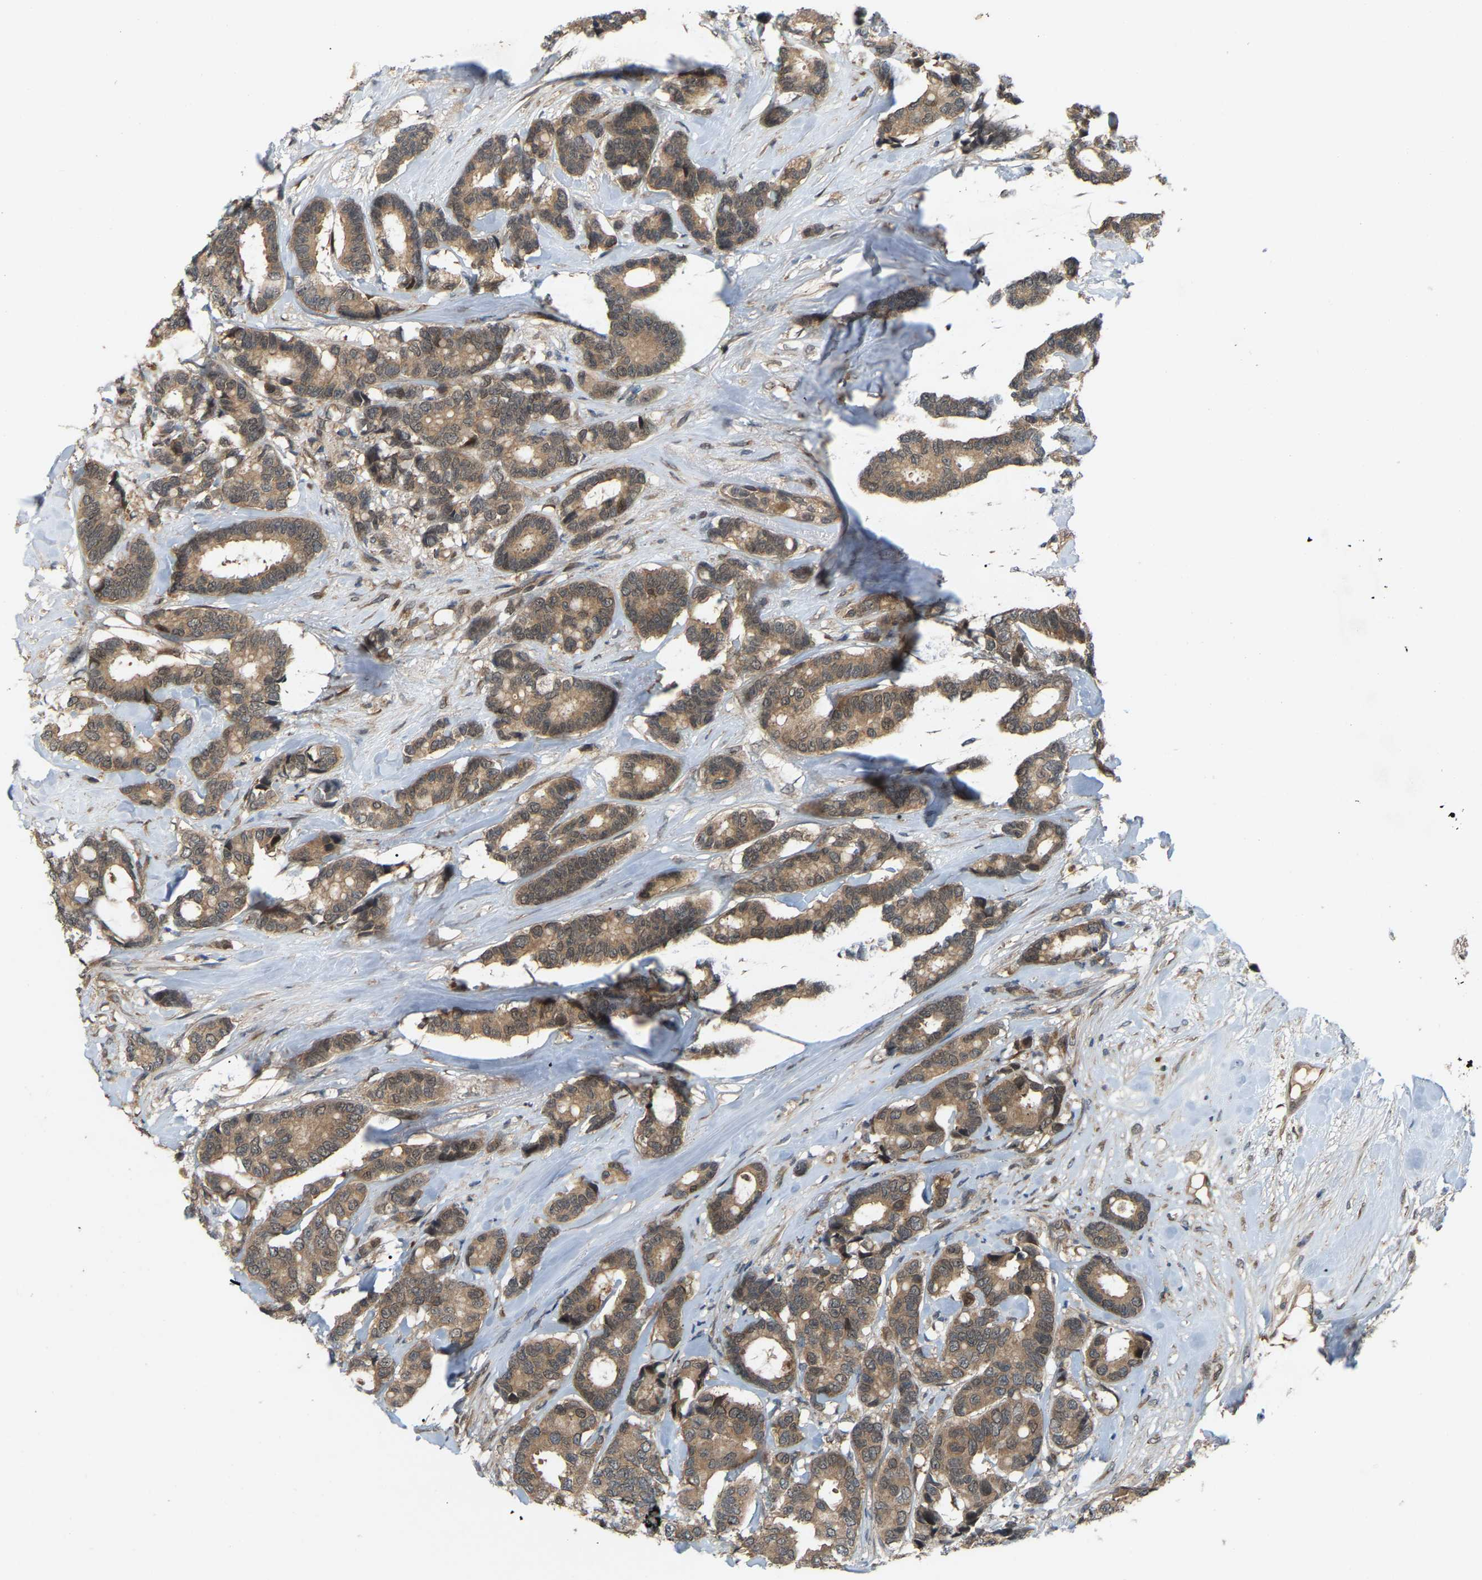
{"staining": {"intensity": "moderate", "quantity": ">75%", "location": "cytoplasmic/membranous"}, "tissue": "breast cancer", "cell_type": "Tumor cells", "image_type": "cancer", "snomed": [{"axis": "morphology", "description": "Duct carcinoma"}, {"axis": "topography", "description": "Breast"}], "caption": "This is an image of immunohistochemistry (IHC) staining of breast infiltrating ductal carcinoma, which shows moderate expression in the cytoplasmic/membranous of tumor cells.", "gene": "CROT", "patient": {"sex": "female", "age": 87}}